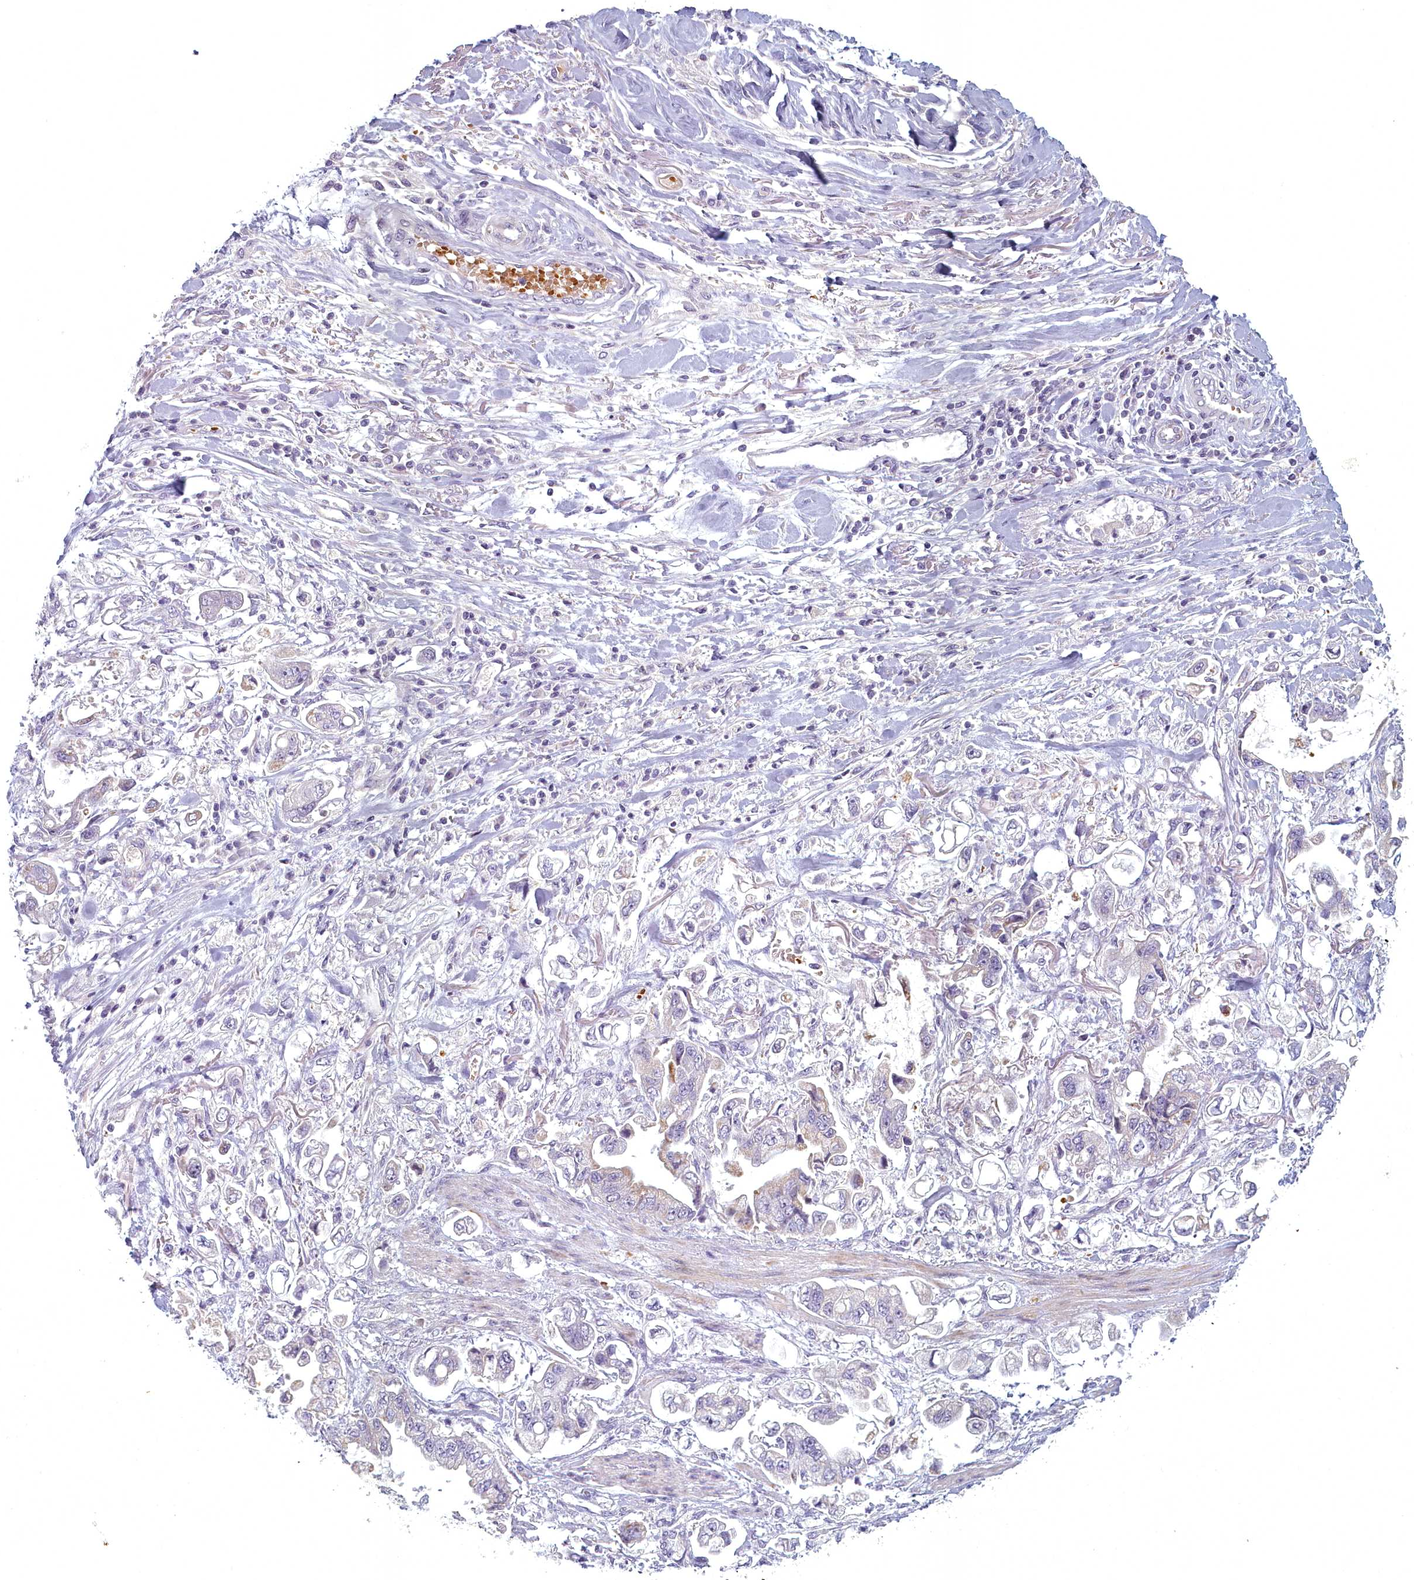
{"staining": {"intensity": "moderate", "quantity": "<25%", "location": "cytoplasmic/membranous"}, "tissue": "stomach cancer", "cell_type": "Tumor cells", "image_type": "cancer", "snomed": [{"axis": "morphology", "description": "Adenocarcinoma, NOS"}, {"axis": "topography", "description": "Stomach"}], "caption": "Immunohistochemistry (IHC) image of human stomach cancer stained for a protein (brown), which shows low levels of moderate cytoplasmic/membranous expression in about <25% of tumor cells.", "gene": "ARL15", "patient": {"sex": "male", "age": 62}}